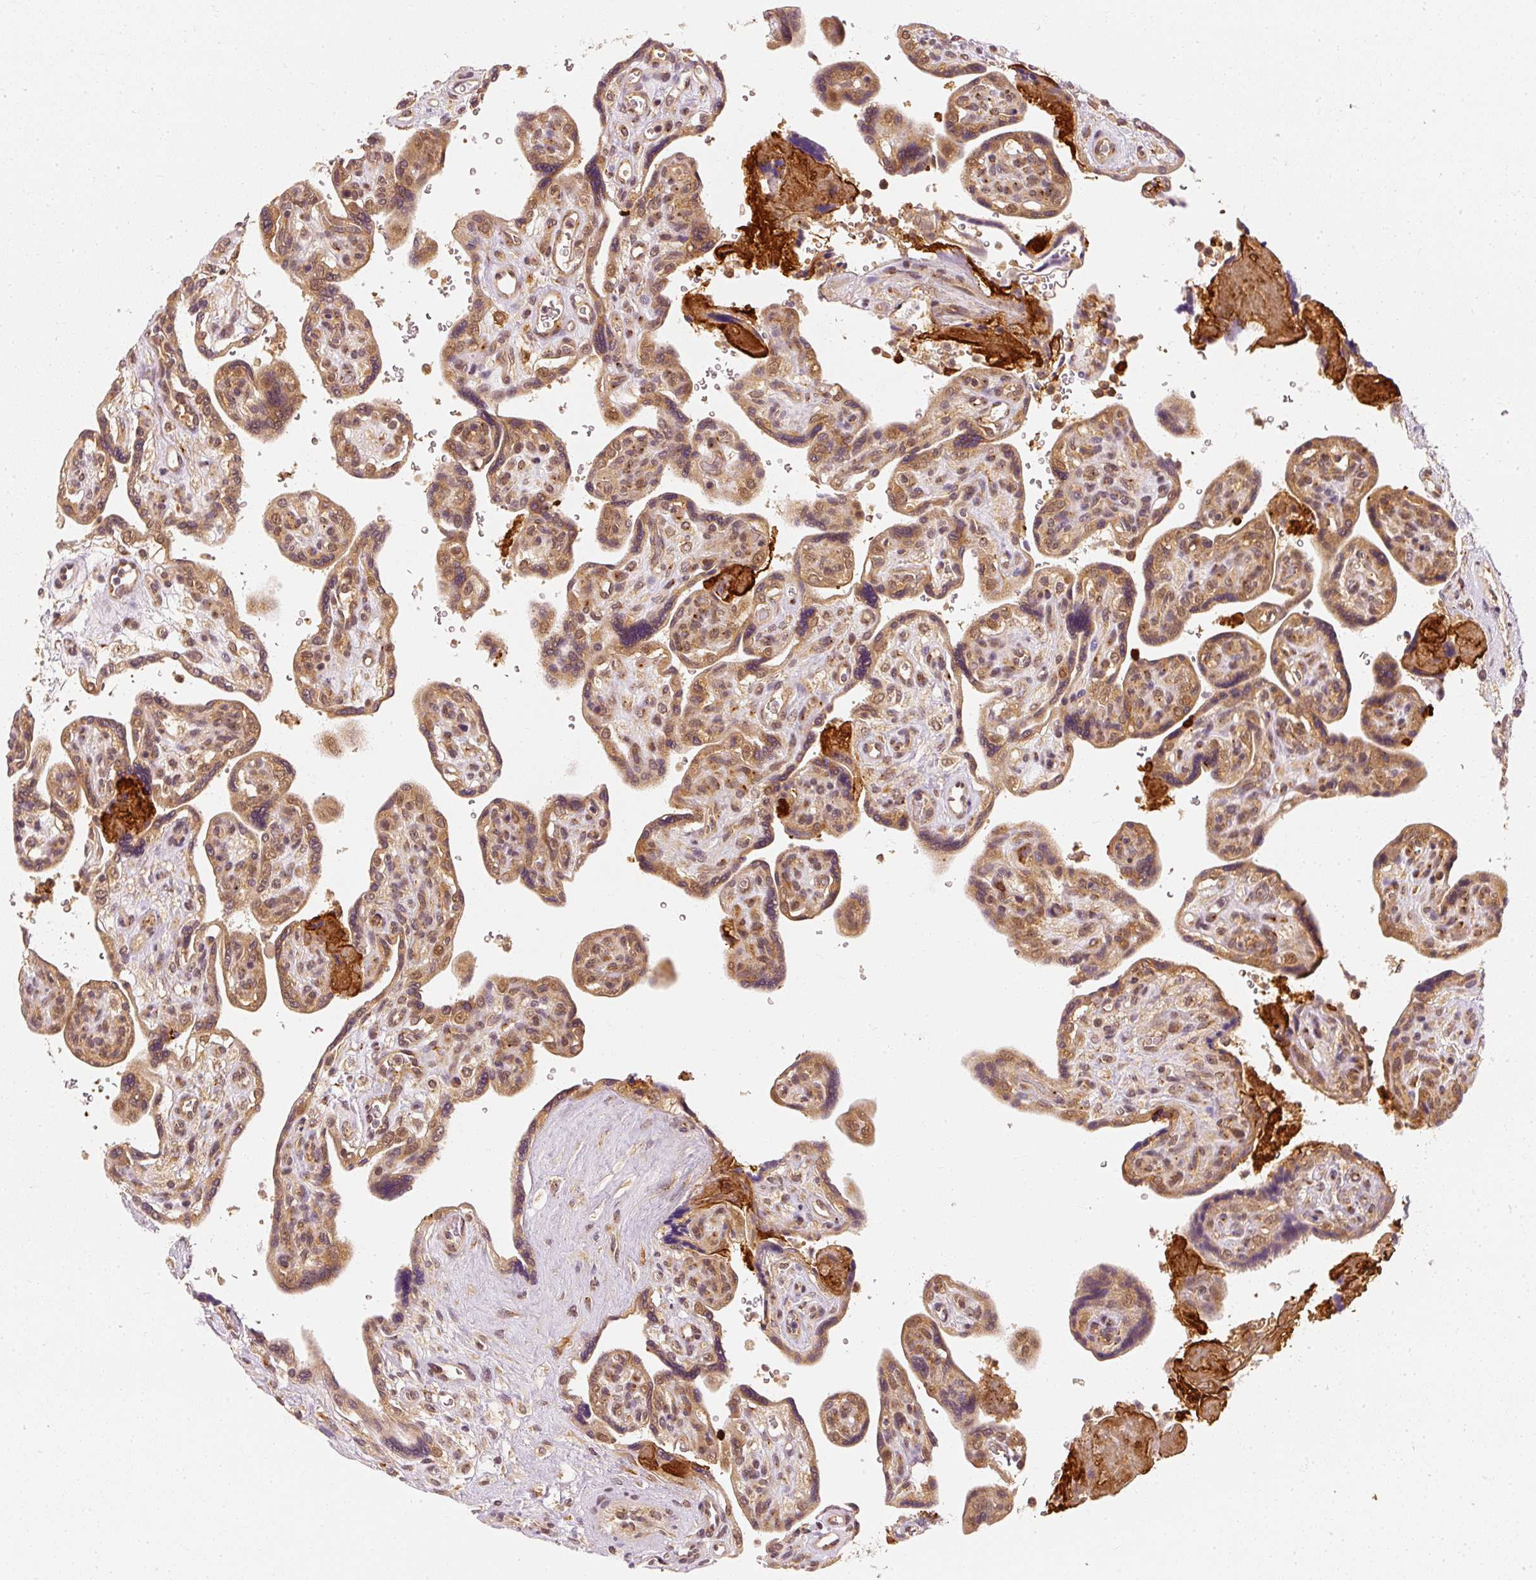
{"staining": {"intensity": "moderate", "quantity": ">75%", "location": "cytoplasmic/membranous"}, "tissue": "placenta", "cell_type": "Trophoblastic cells", "image_type": "normal", "snomed": [{"axis": "morphology", "description": "Normal tissue, NOS"}, {"axis": "topography", "description": "Placenta"}], "caption": "Immunohistochemistry of unremarkable human placenta exhibits medium levels of moderate cytoplasmic/membranous expression in approximately >75% of trophoblastic cells. (IHC, brightfield microscopy, high magnification).", "gene": "EEF1A1", "patient": {"sex": "female", "age": 39}}